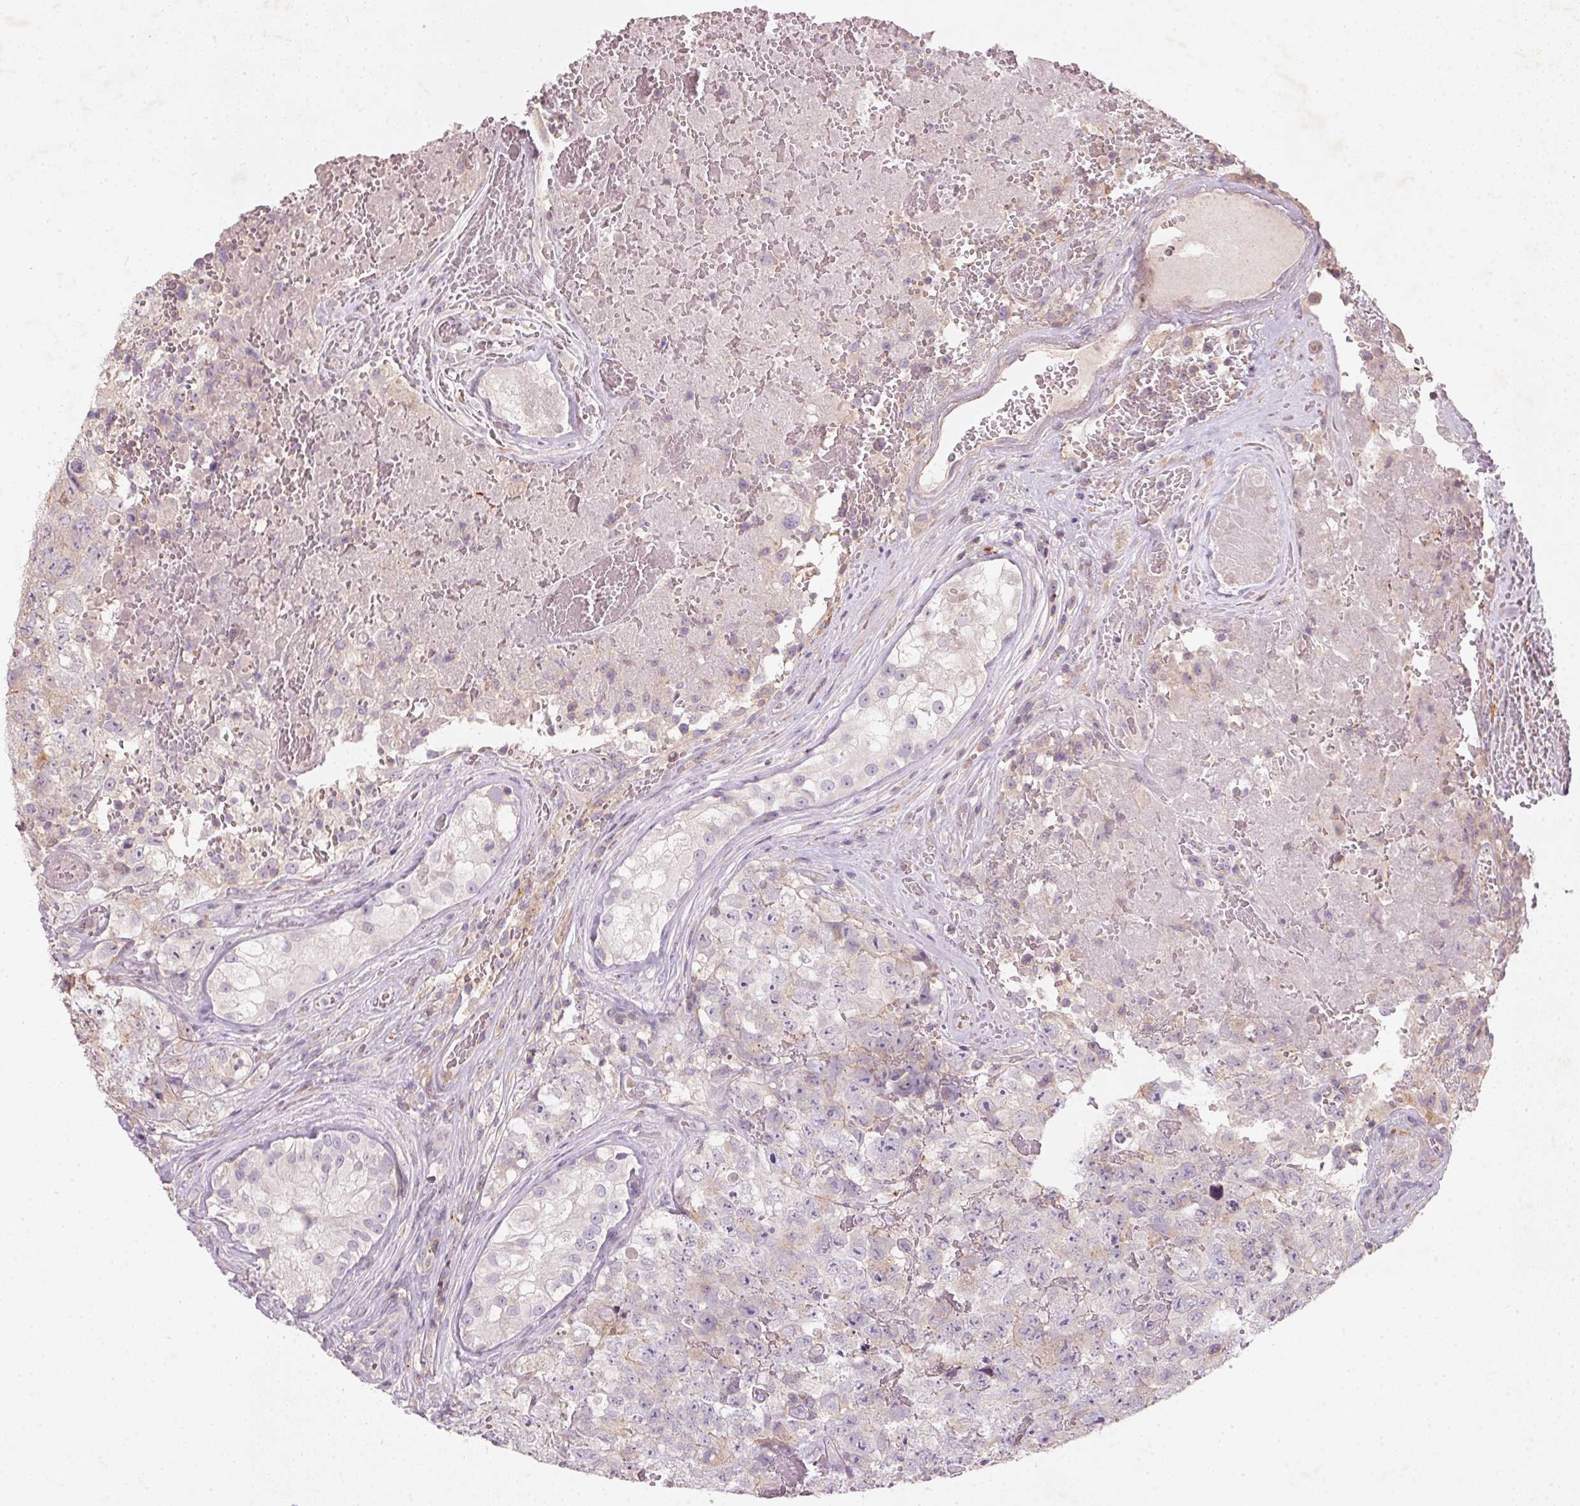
{"staining": {"intensity": "negative", "quantity": "none", "location": "none"}, "tissue": "testis cancer", "cell_type": "Tumor cells", "image_type": "cancer", "snomed": [{"axis": "morphology", "description": "Carcinoma, Embryonal, NOS"}, {"axis": "topography", "description": "Testis"}], "caption": "Testis embryonal carcinoma was stained to show a protein in brown. There is no significant expression in tumor cells.", "gene": "KCNK15", "patient": {"sex": "male", "age": 18}}